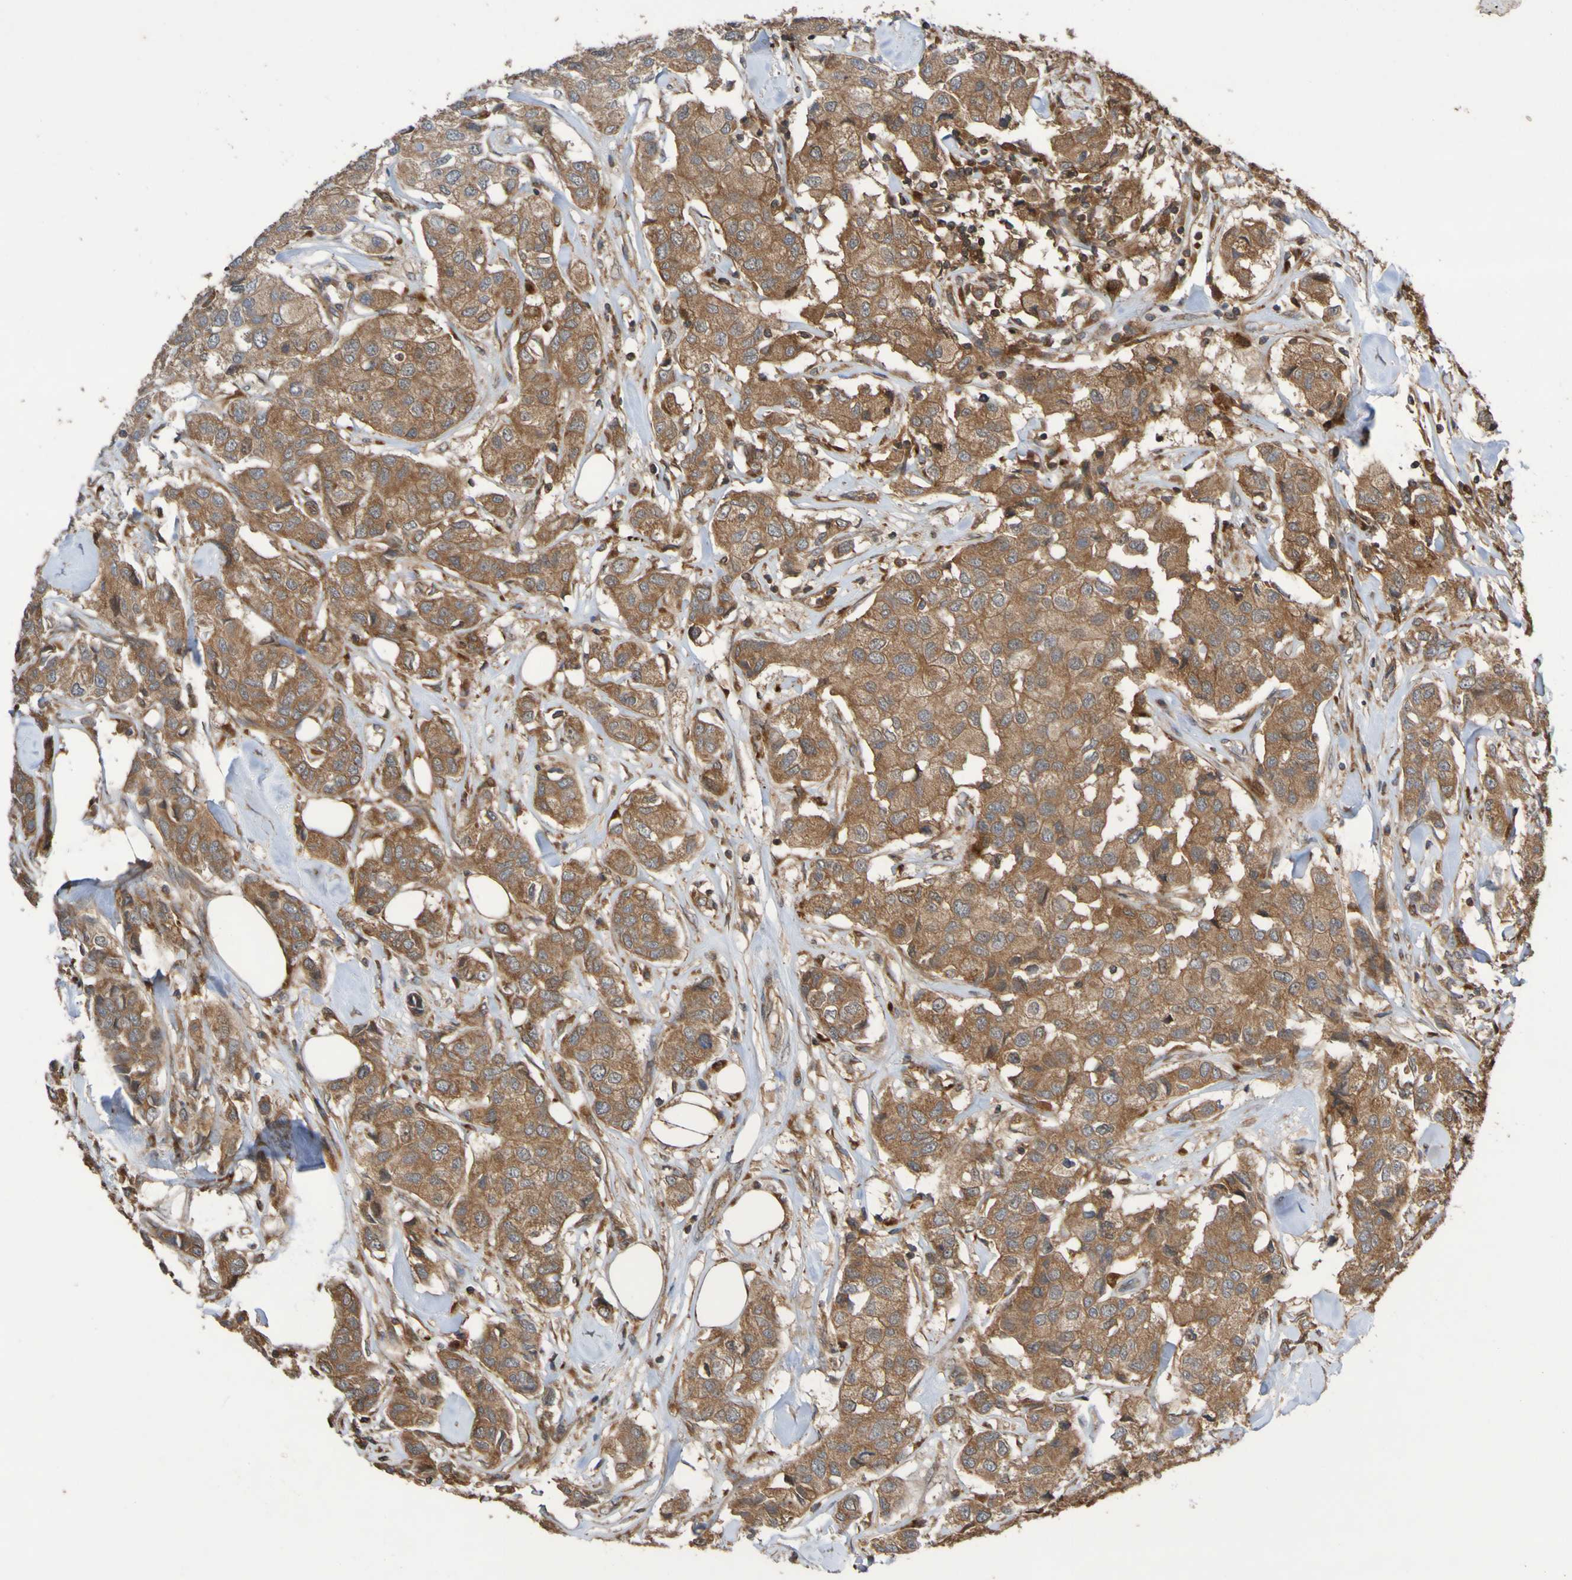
{"staining": {"intensity": "moderate", "quantity": ">75%", "location": "cytoplasmic/membranous"}, "tissue": "breast cancer", "cell_type": "Tumor cells", "image_type": "cancer", "snomed": [{"axis": "morphology", "description": "Duct carcinoma"}, {"axis": "topography", "description": "Breast"}], "caption": "Tumor cells show moderate cytoplasmic/membranous positivity in approximately >75% of cells in breast cancer (infiltrating ductal carcinoma).", "gene": "UCN", "patient": {"sex": "female", "age": 80}}